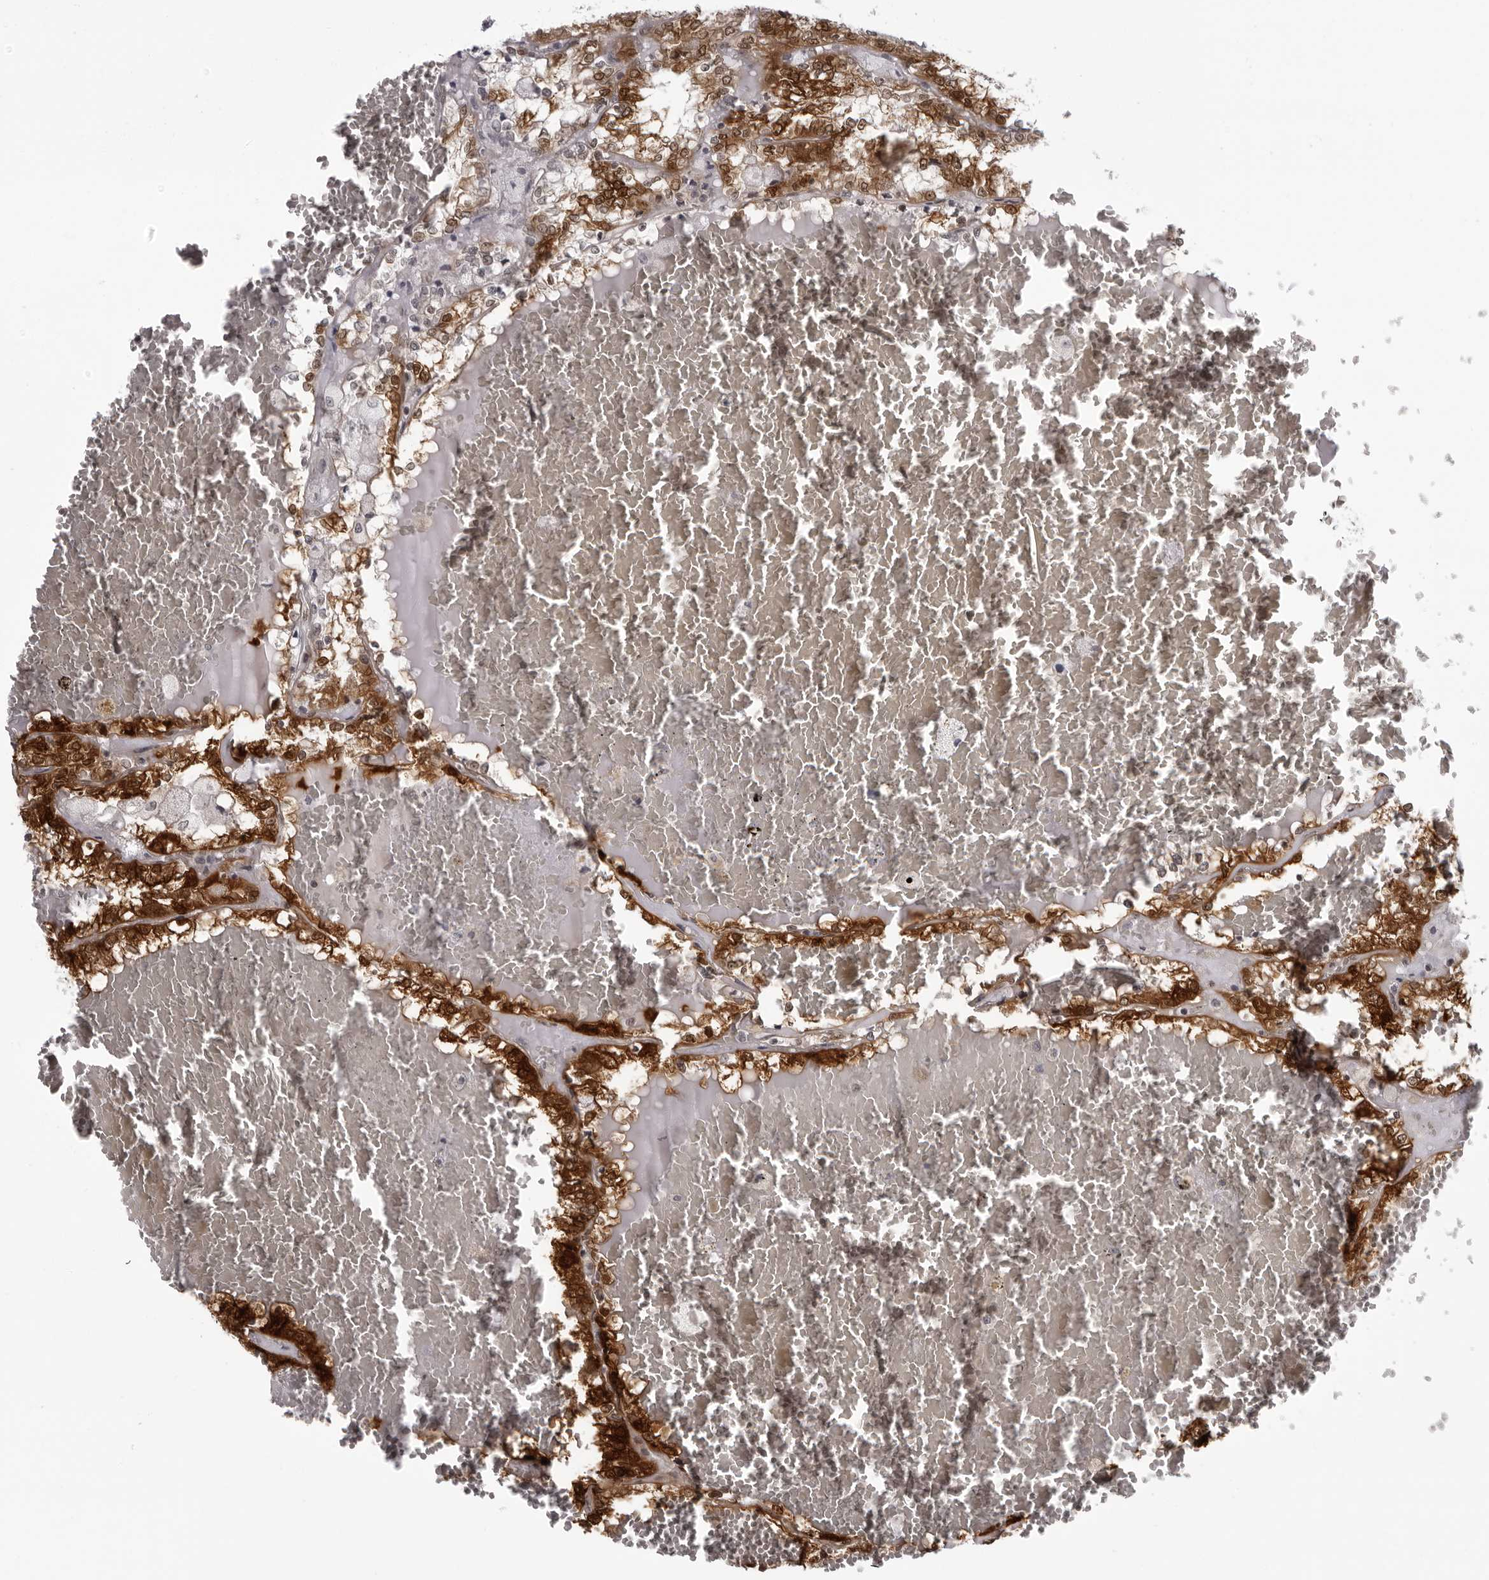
{"staining": {"intensity": "strong", "quantity": ">75%", "location": "cytoplasmic/membranous,nuclear"}, "tissue": "renal cancer", "cell_type": "Tumor cells", "image_type": "cancer", "snomed": [{"axis": "morphology", "description": "Adenocarcinoma, NOS"}, {"axis": "topography", "description": "Kidney"}], "caption": "Human renal adenocarcinoma stained for a protein (brown) demonstrates strong cytoplasmic/membranous and nuclear positive staining in about >75% of tumor cells.", "gene": "MAPK12", "patient": {"sex": "female", "age": 56}}